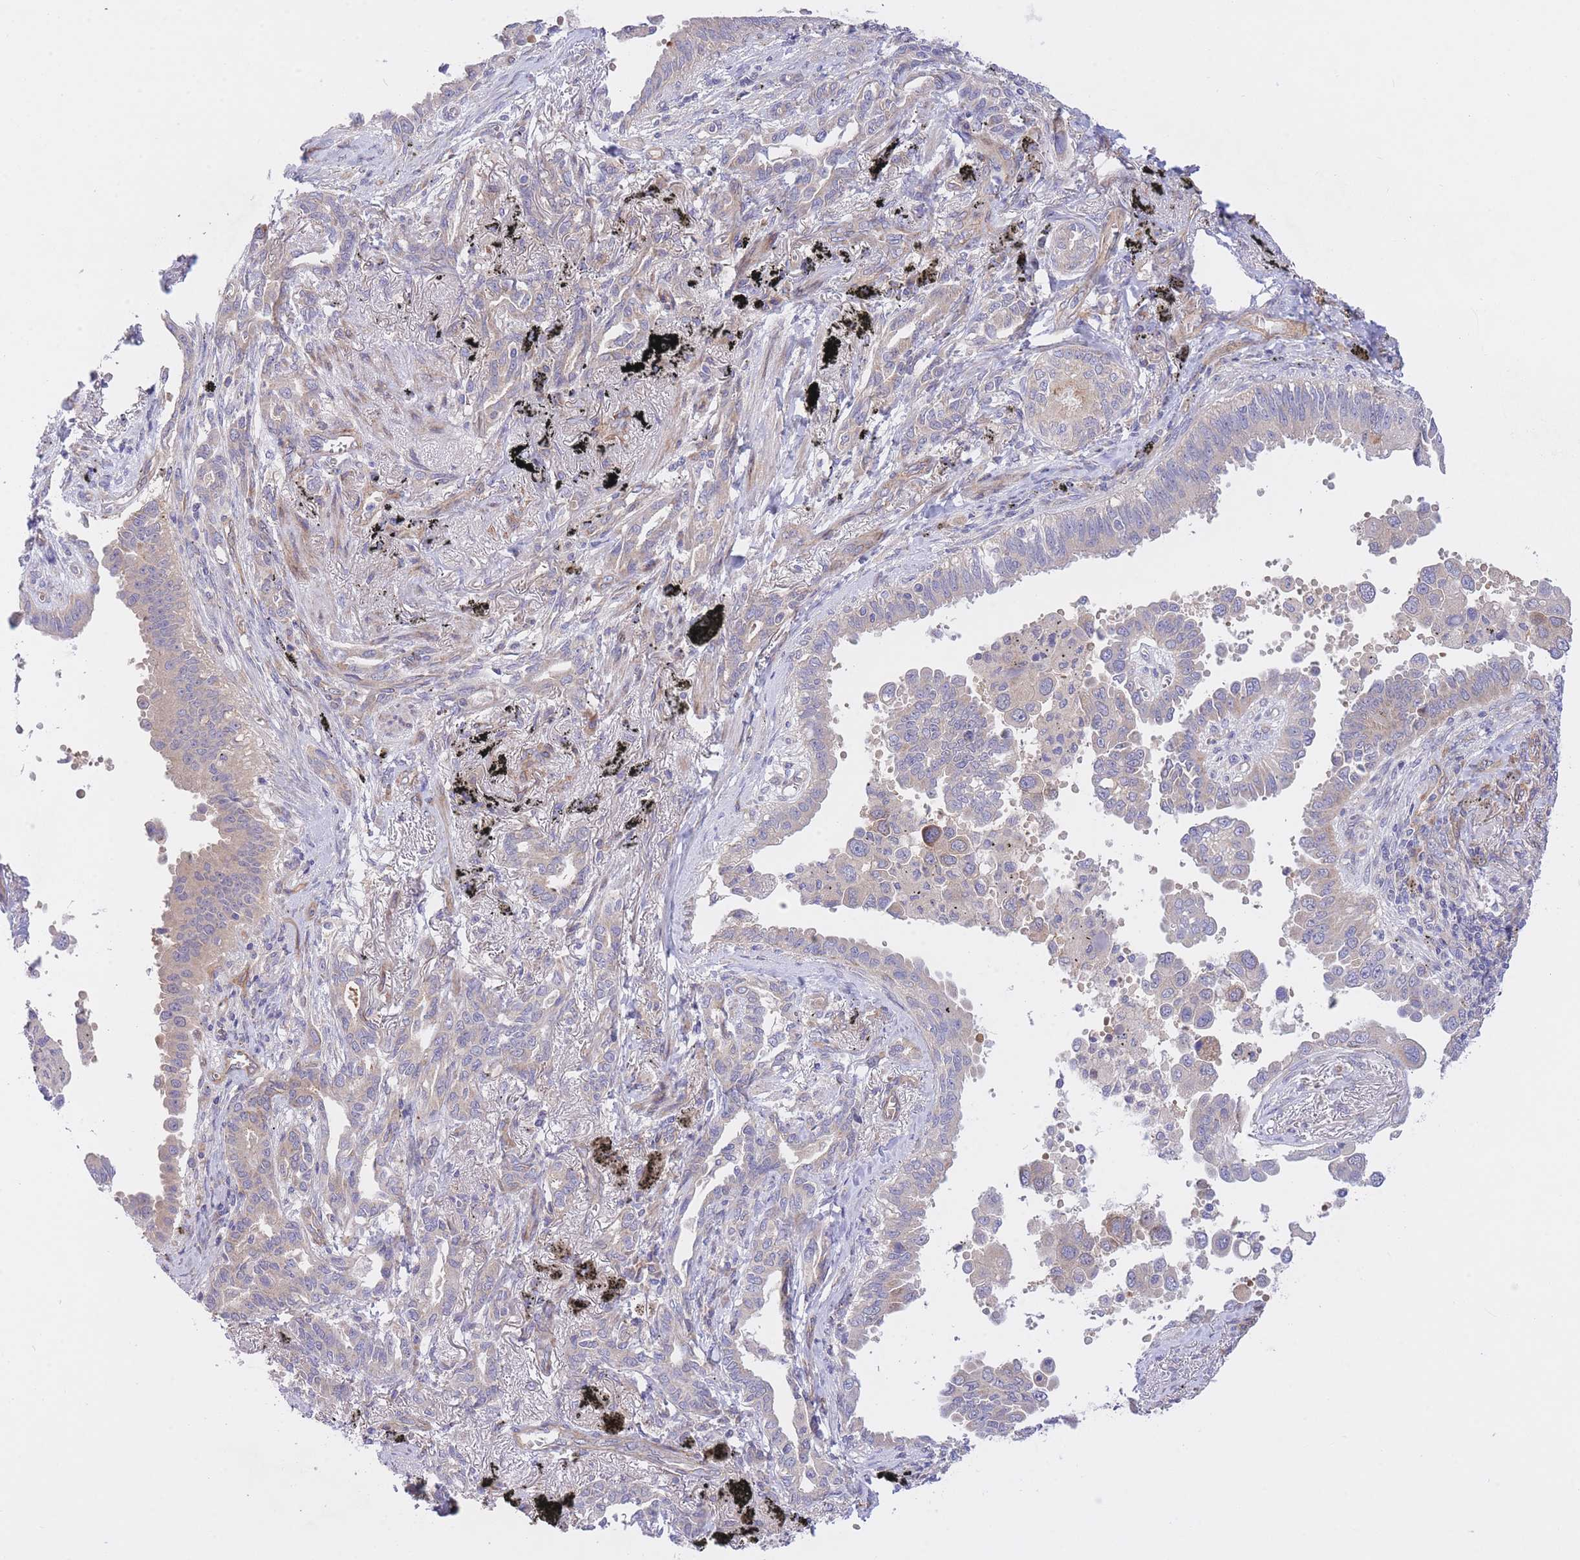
{"staining": {"intensity": "negative", "quantity": "none", "location": "none"}, "tissue": "lung cancer", "cell_type": "Tumor cells", "image_type": "cancer", "snomed": [{"axis": "morphology", "description": "Adenocarcinoma, NOS"}, {"axis": "topography", "description": "Lung"}], "caption": "The IHC image has no significant expression in tumor cells of lung adenocarcinoma tissue.", "gene": "CHAC1", "patient": {"sex": "male", "age": 67}}